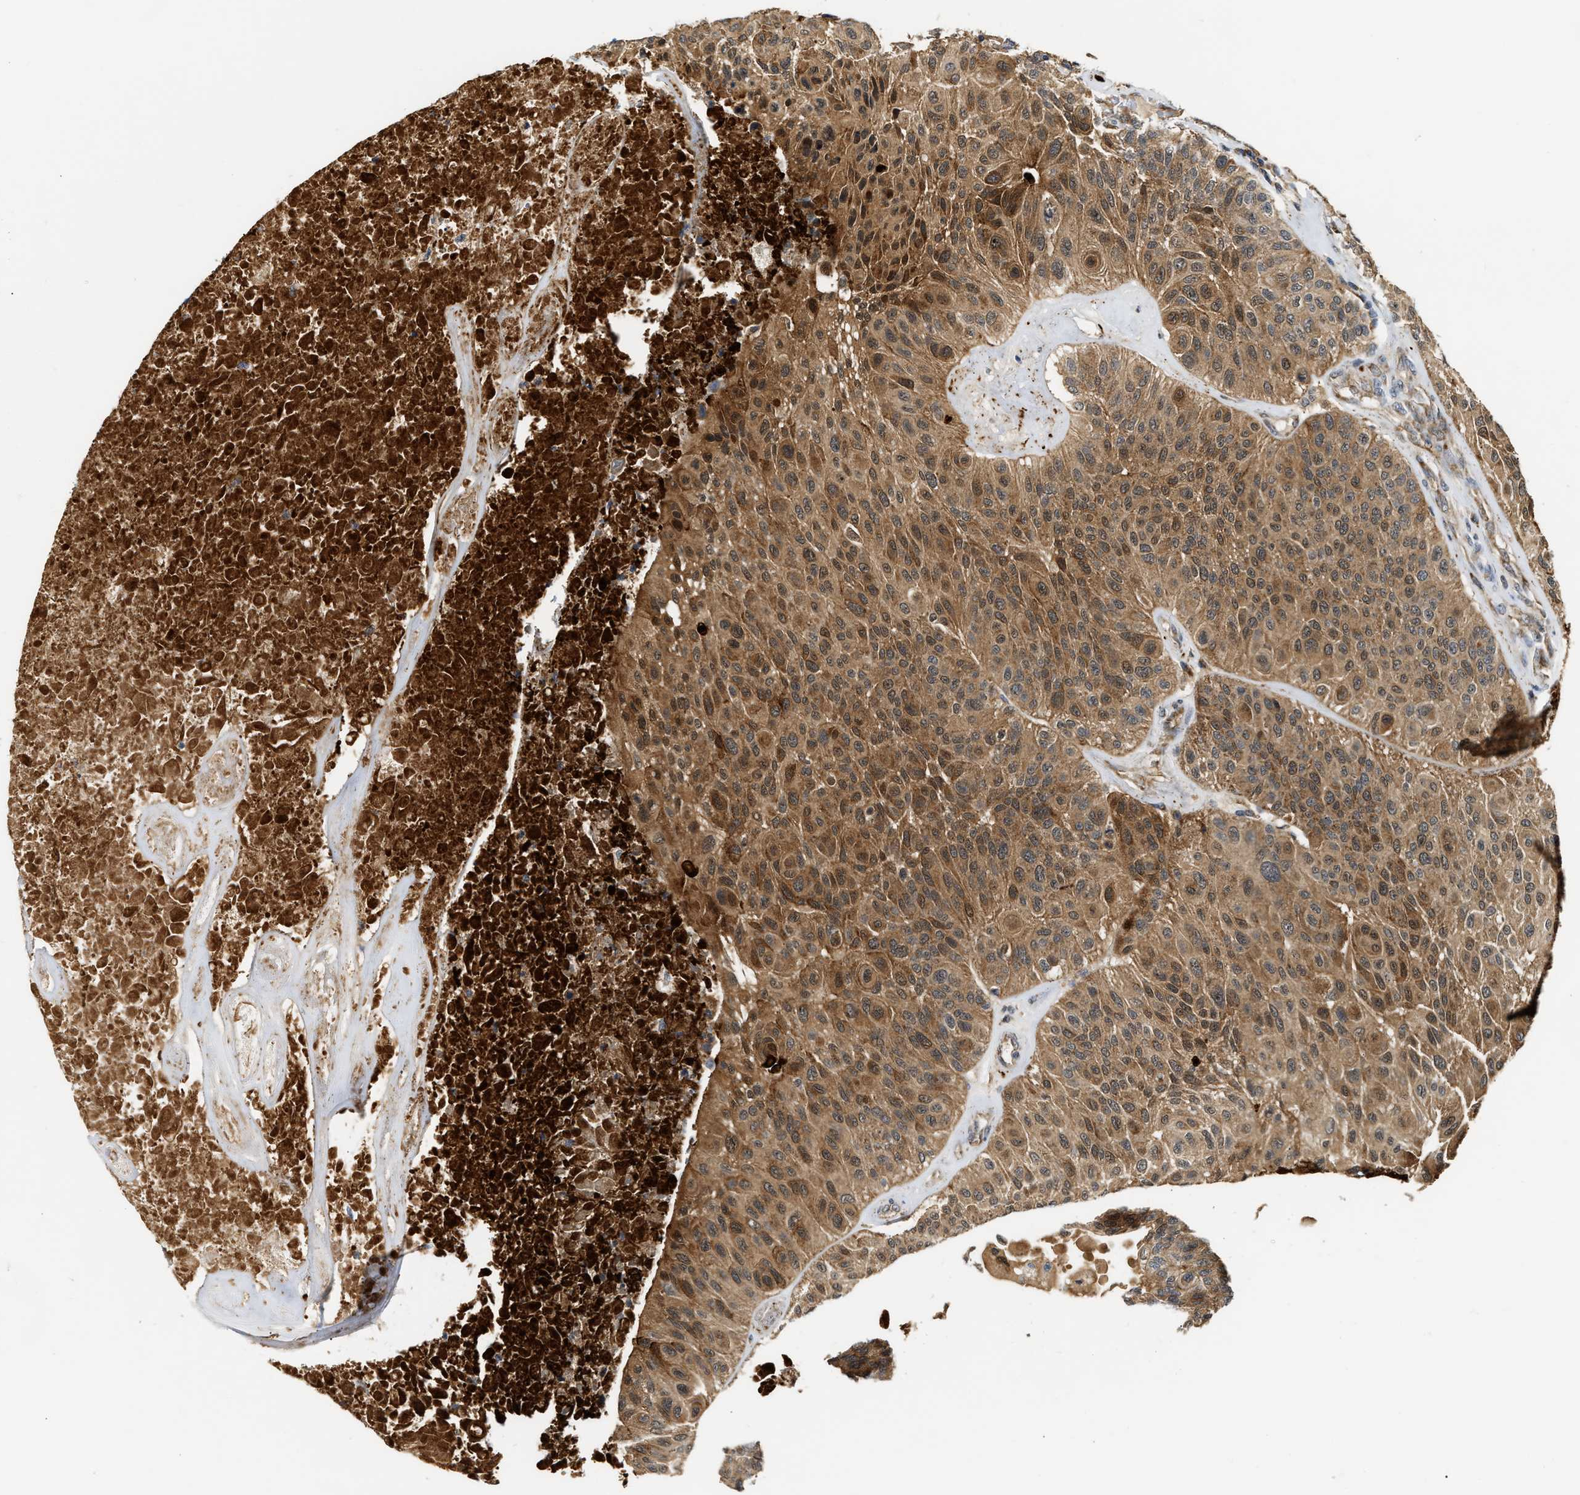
{"staining": {"intensity": "strong", "quantity": ">75%", "location": "cytoplasmic/membranous"}, "tissue": "urothelial cancer", "cell_type": "Tumor cells", "image_type": "cancer", "snomed": [{"axis": "morphology", "description": "Urothelial carcinoma, High grade"}, {"axis": "topography", "description": "Urinary bladder"}], "caption": "The immunohistochemical stain shows strong cytoplasmic/membranous expression in tumor cells of urothelial cancer tissue.", "gene": "EXTL2", "patient": {"sex": "male", "age": 66}}